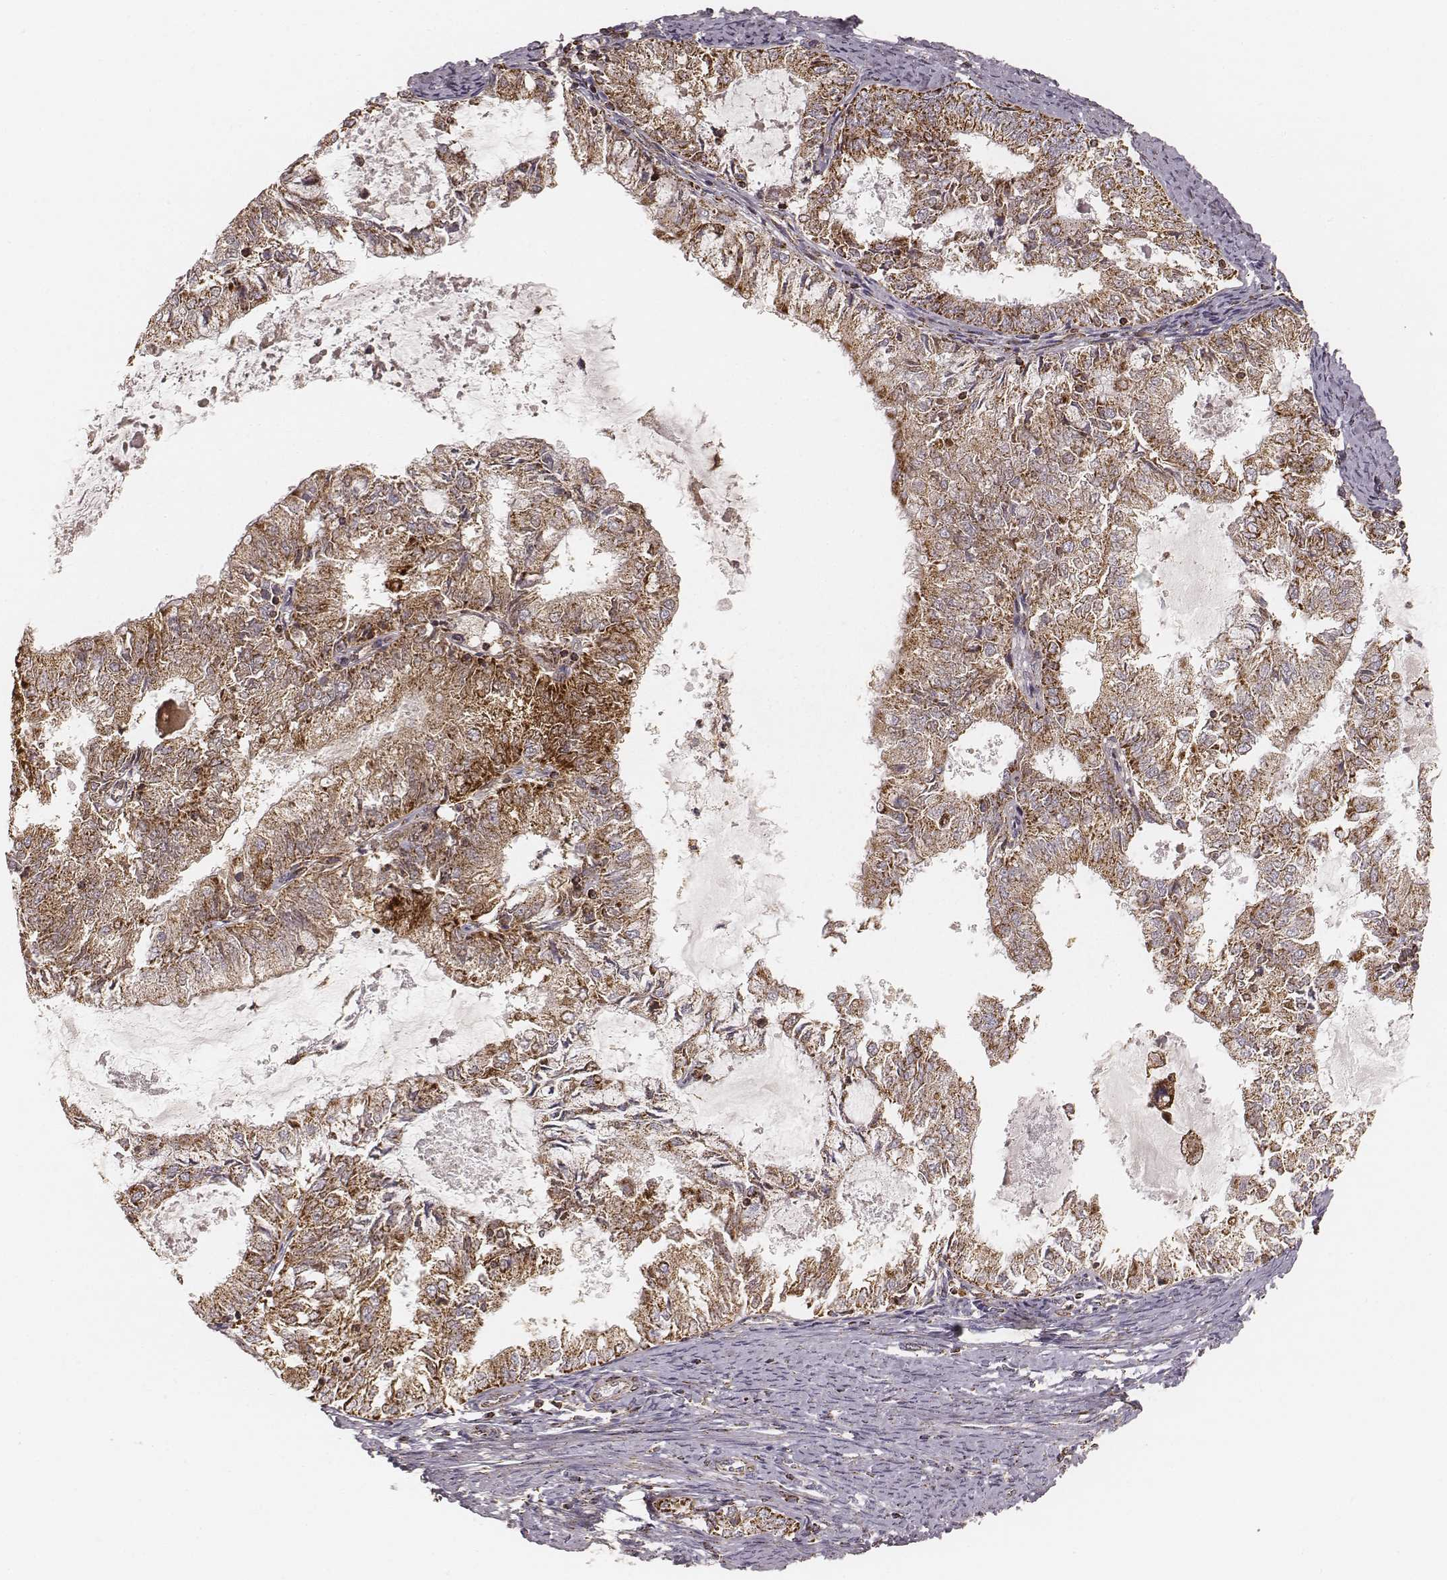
{"staining": {"intensity": "moderate", "quantity": ">75%", "location": "cytoplasmic/membranous"}, "tissue": "endometrial cancer", "cell_type": "Tumor cells", "image_type": "cancer", "snomed": [{"axis": "morphology", "description": "Adenocarcinoma, NOS"}, {"axis": "topography", "description": "Endometrium"}], "caption": "Approximately >75% of tumor cells in endometrial adenocarcinoma demonstrate moderate cytoplasmic/membranous protein expression as visualized by brown immunohistochemical staining.", "gene": "CS", "patient": {"sex": "female", "age": 57}}